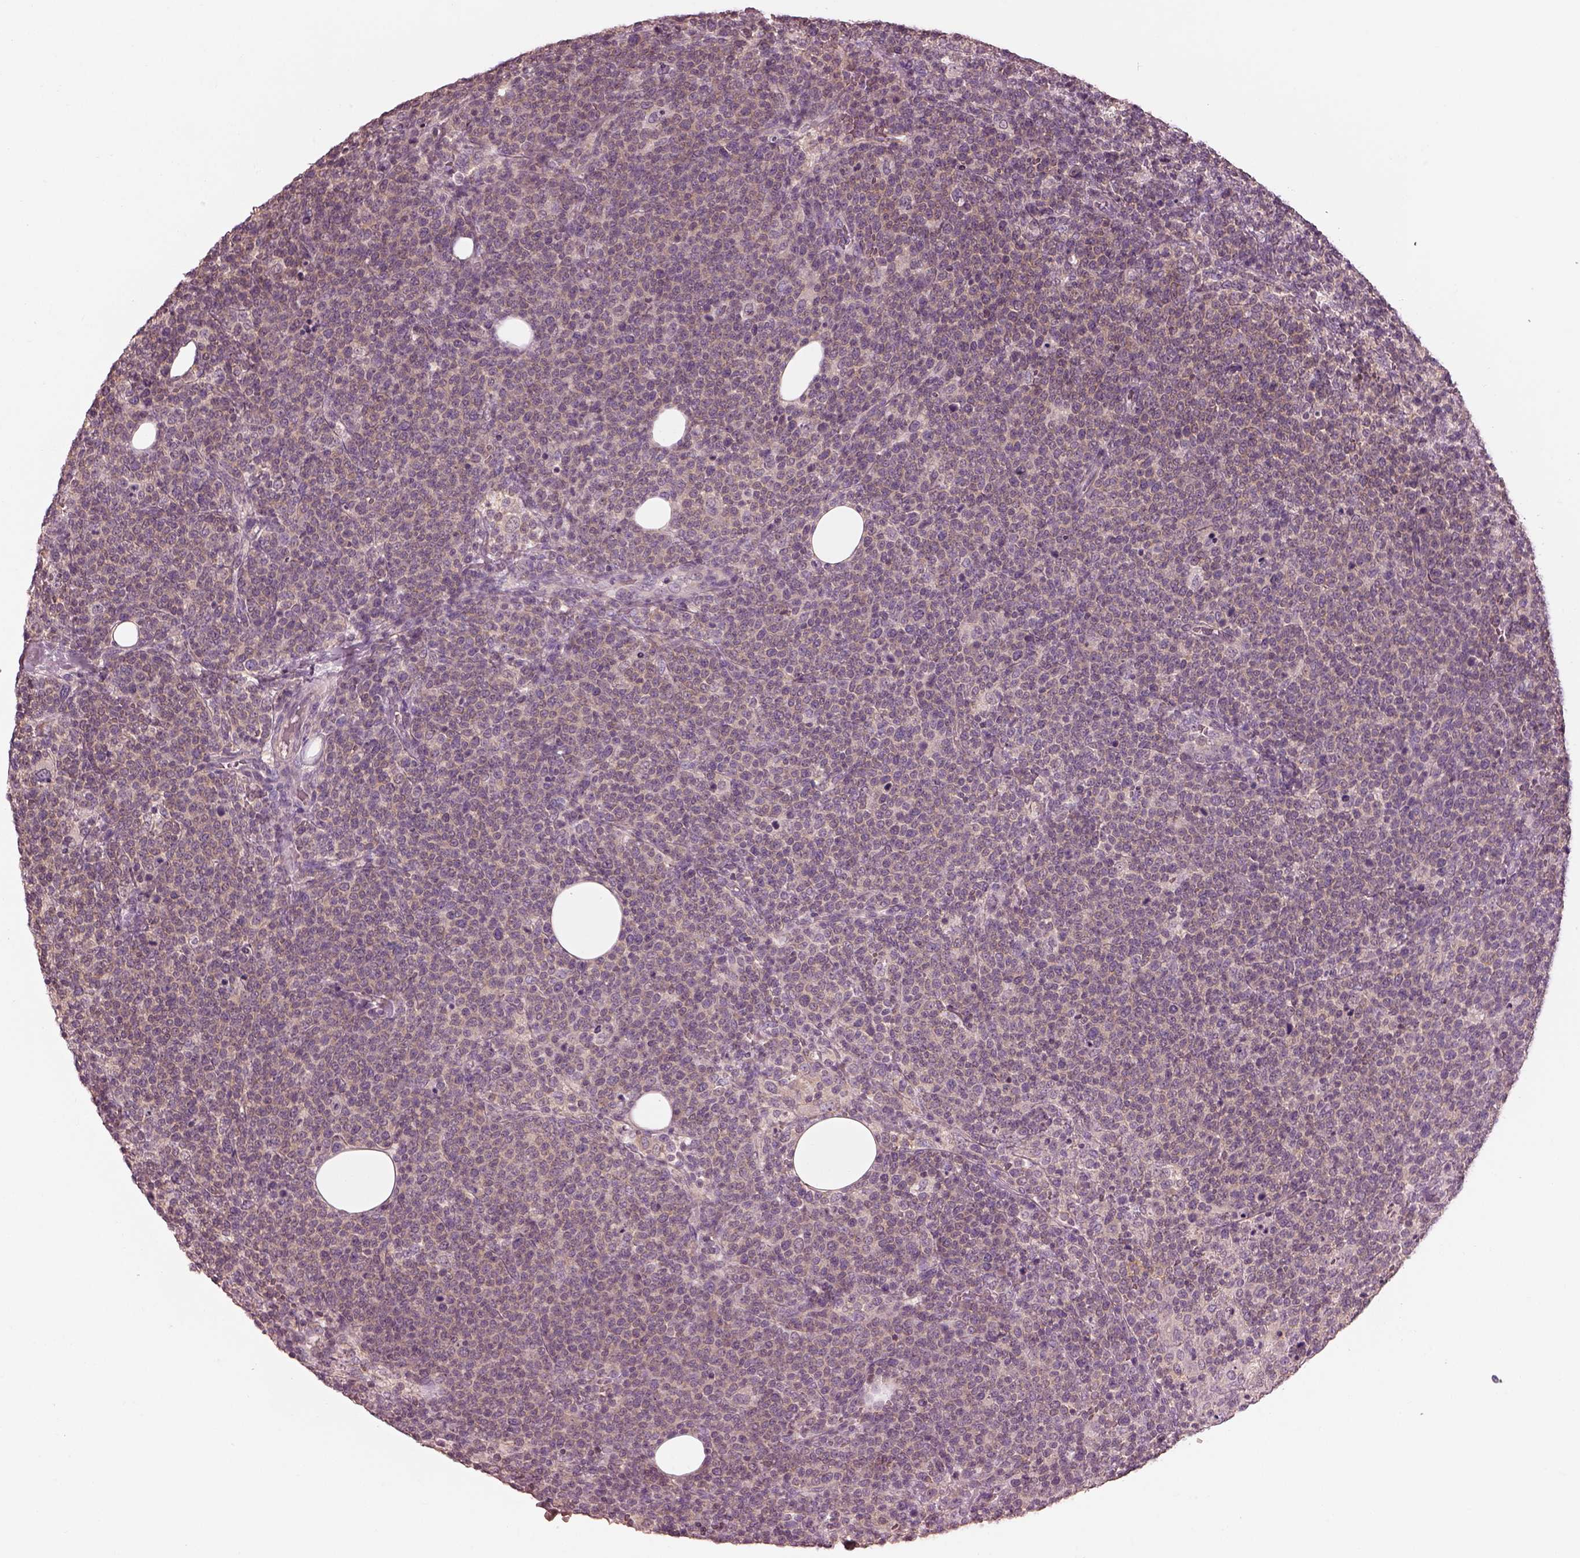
{"staining": {"intensity": "weak", "quantity": ">75%", "location": "cytoplasmic/membranous"}, "tissue": "lymphoma", "cell_type": "Tumor cells", "image_type": "cancer", "snomed": [{"axis": "morphology", "description": "Malignant lymphoma, non-Hodgkin's type, High grade"}, {"axis": "topography", "description": "Lymph node"}], "caption": "Brown immunohistochemical staining in malignant lymphoma, non-Hodgkin's type (high-grade) demonstrates weak cytoplasmic/membranous expression in about >75% of tumor cells.", "gene": "PRKACG", "patient": {"sex": "male", "age": 61}}